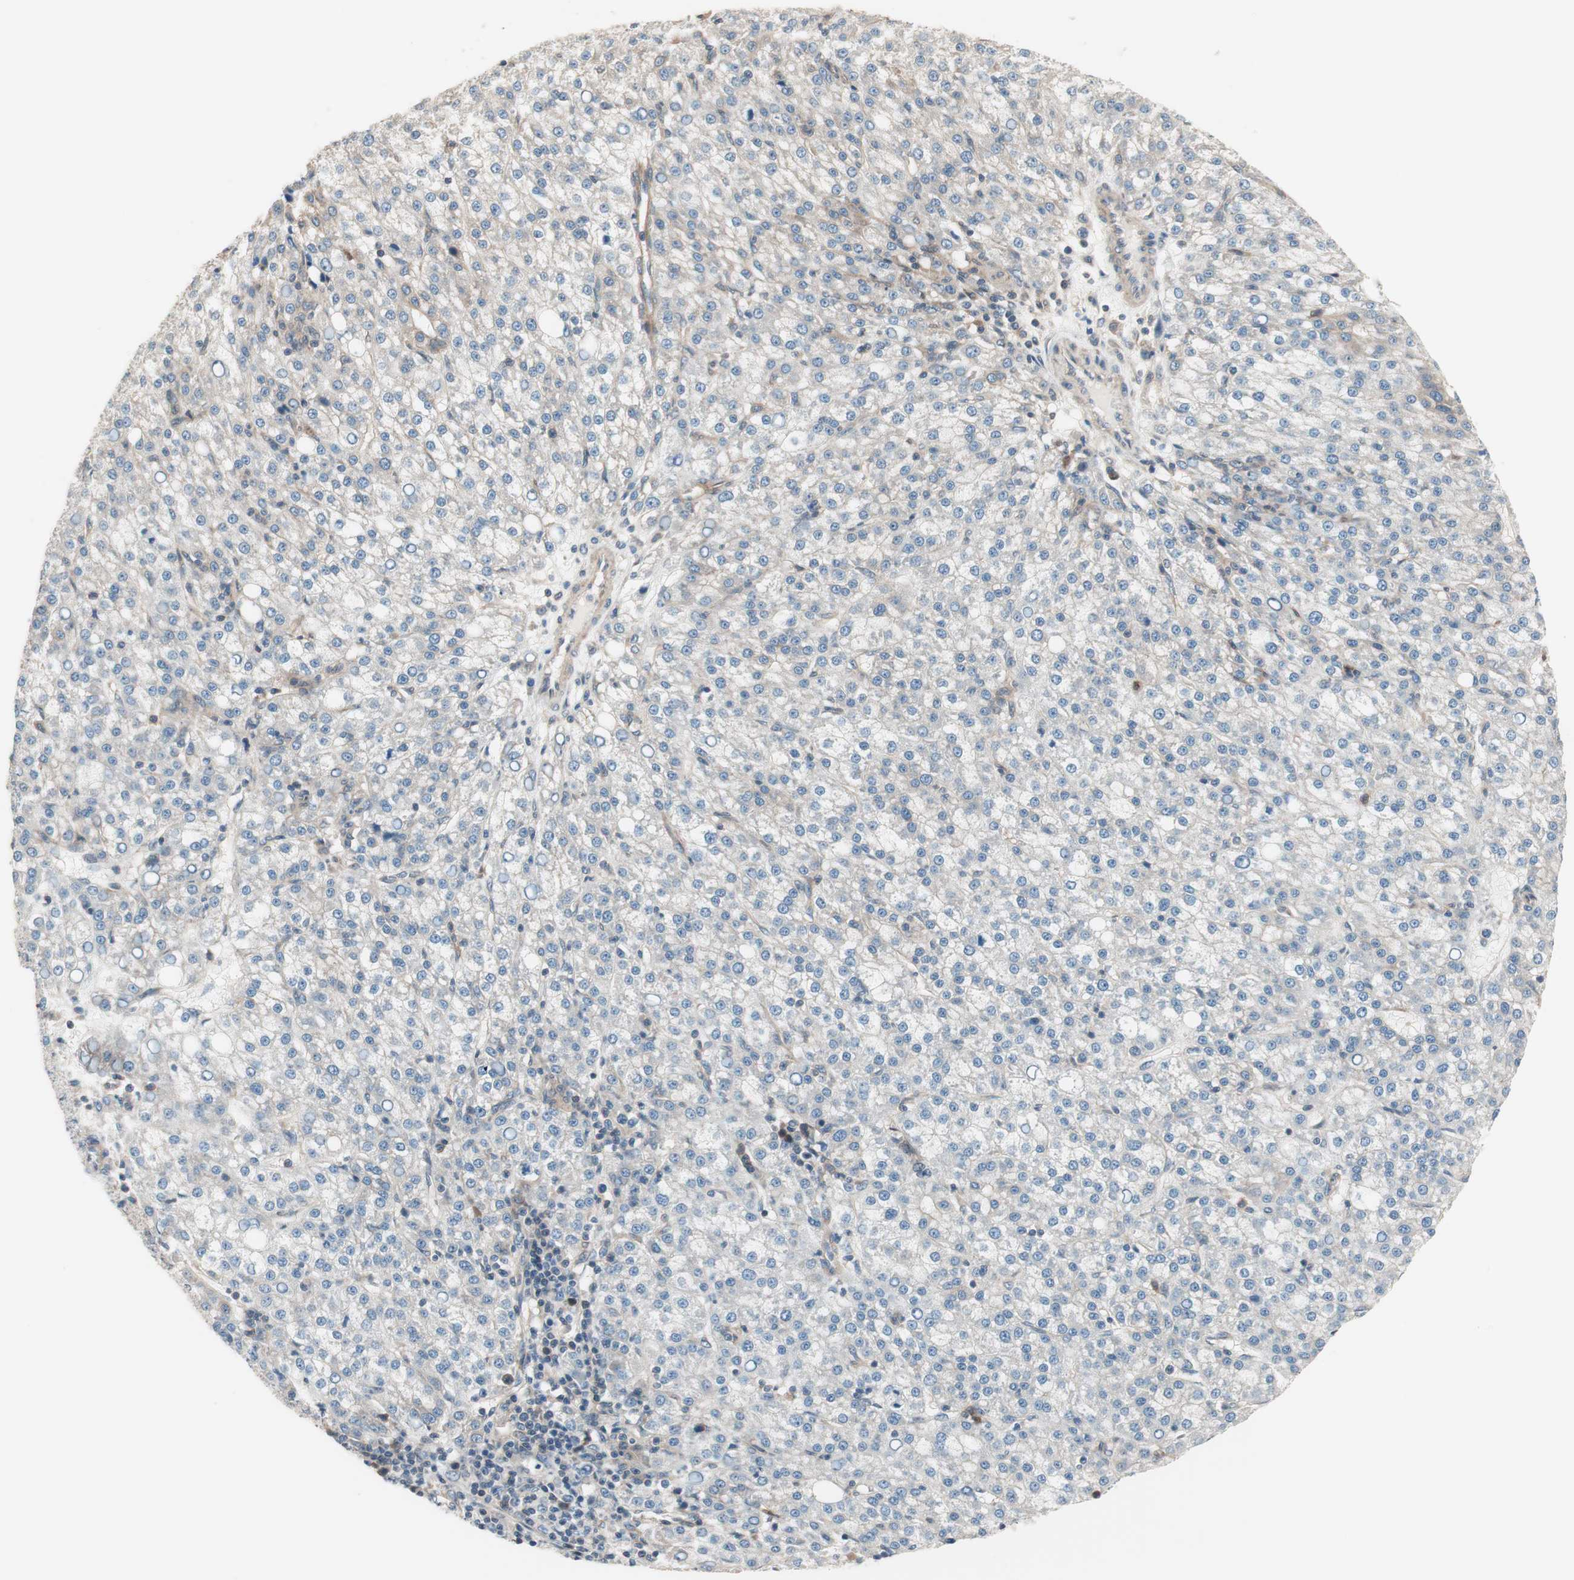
{"staining": {"intensity": "negative", "quantity": "none", "location": "none"}, "tissue": "liver cancer", "cell_type": "Tumor cells", "image_type": "cancer", "snomed": [{"axis": "morphology", "description": "Carcinoma, Hepatocellular, NOS"}, {"axis": "topography", "description": "Liver"}], "caption": "Immunohistochemistry micrograph of liver cancer (hepatocellular carcinoma) stained for a protein (brown), which shows no positivity in tumor cells.", "gene": "TSG101", "patient": {"sex": "female", "age": 58}}